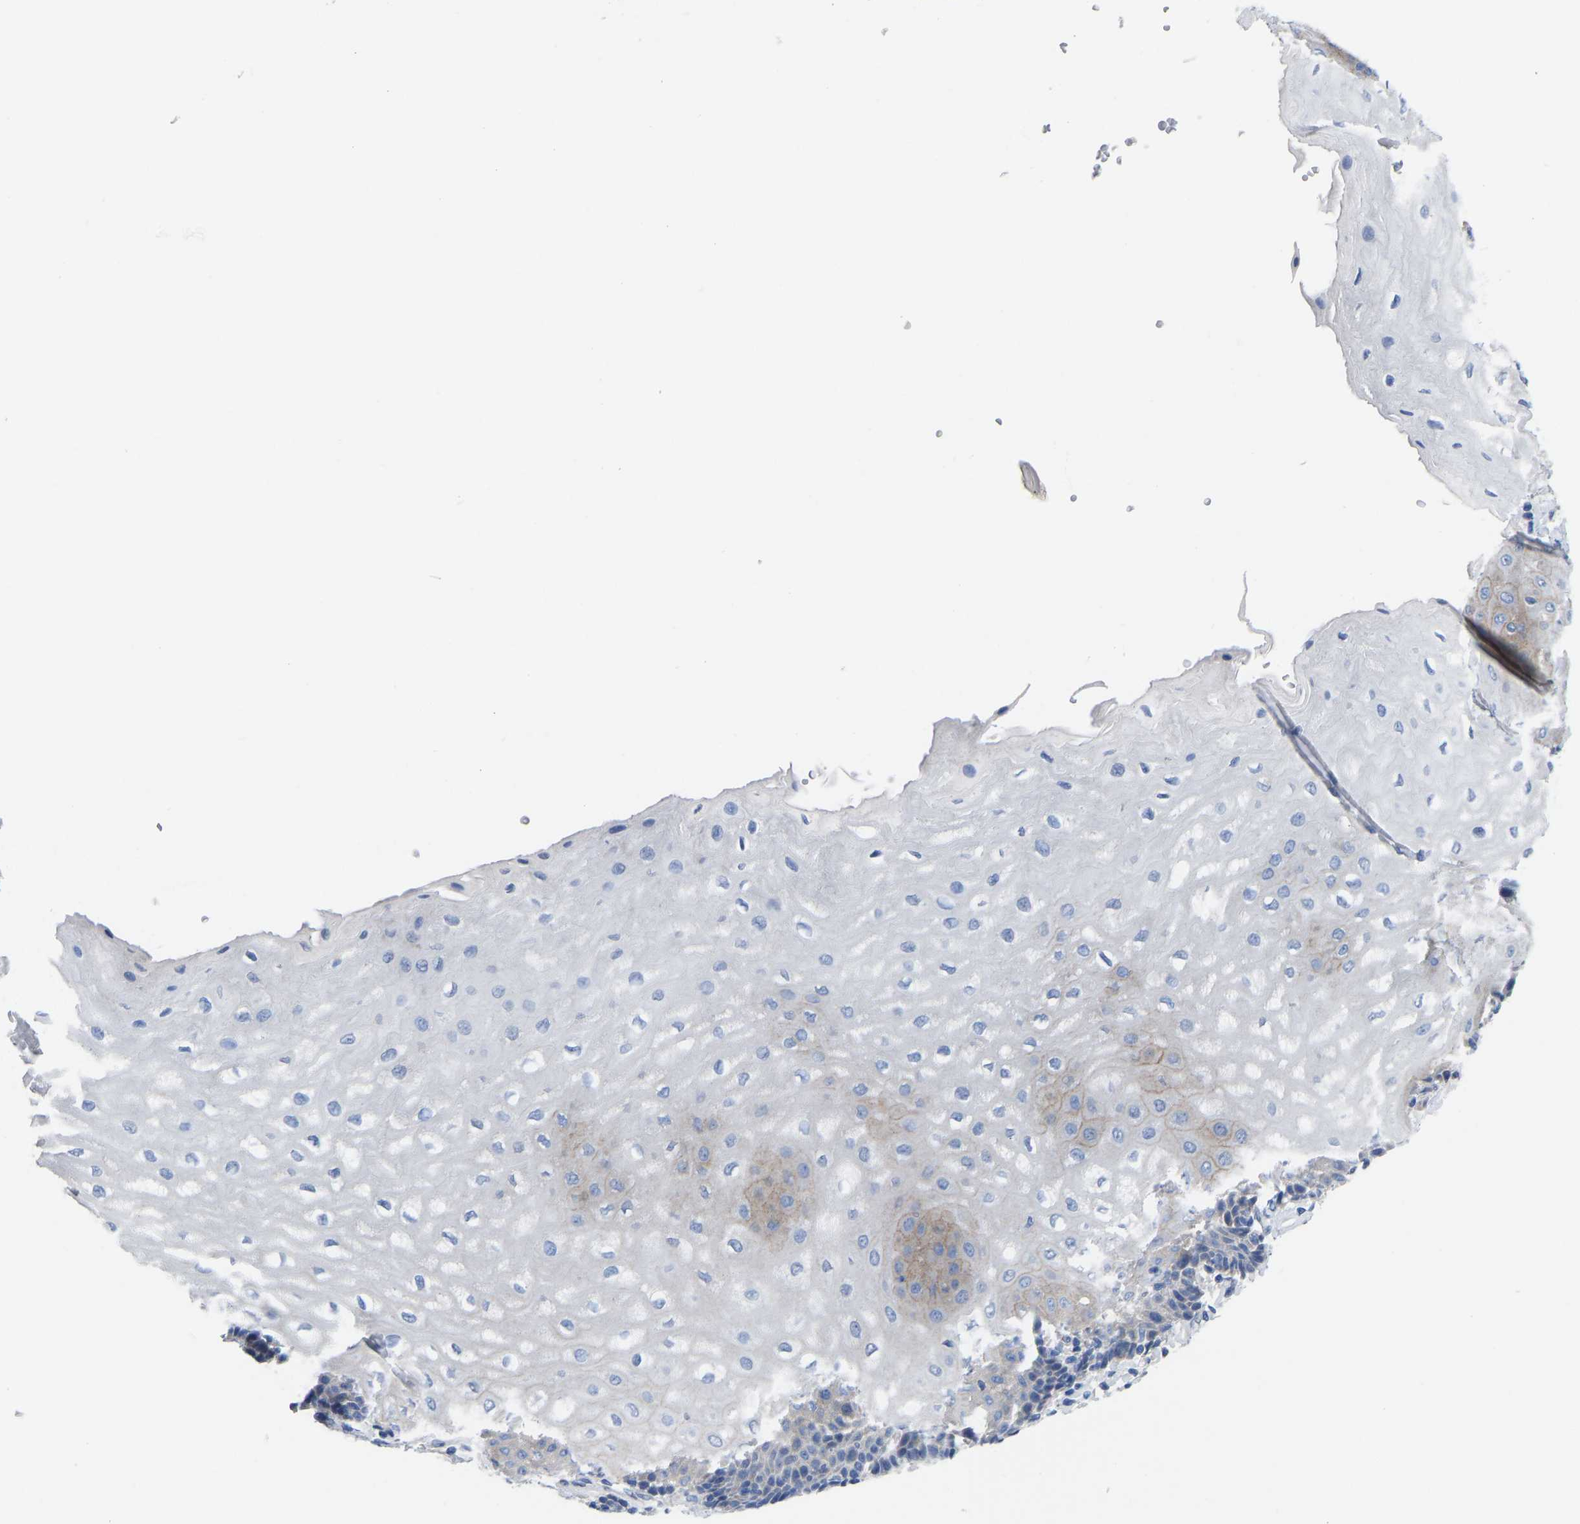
{"staining": {"intensity": "moderate", "quantity": "25%-75%", "location": "cytoplasmic/membranous"}, "tissue": "esophagus", "cell_type": "Squamous epithelial cells", "image_type": "normal", "snomed": [{"axis": "morphology", "description": "Normal tissue, NOS"}, {"axis": "topography", "description": "Esophagus"}], "caption": "This micrograph exhibits immunohistochemistry staining of unremarkable human esophagus, with medium moderate cytoplasmic/membranous positivity in approximately 25%-75% of squamous epithelial cells.", "gene": "OLIG2", "patient": {"sex": "male", "age": 54}}